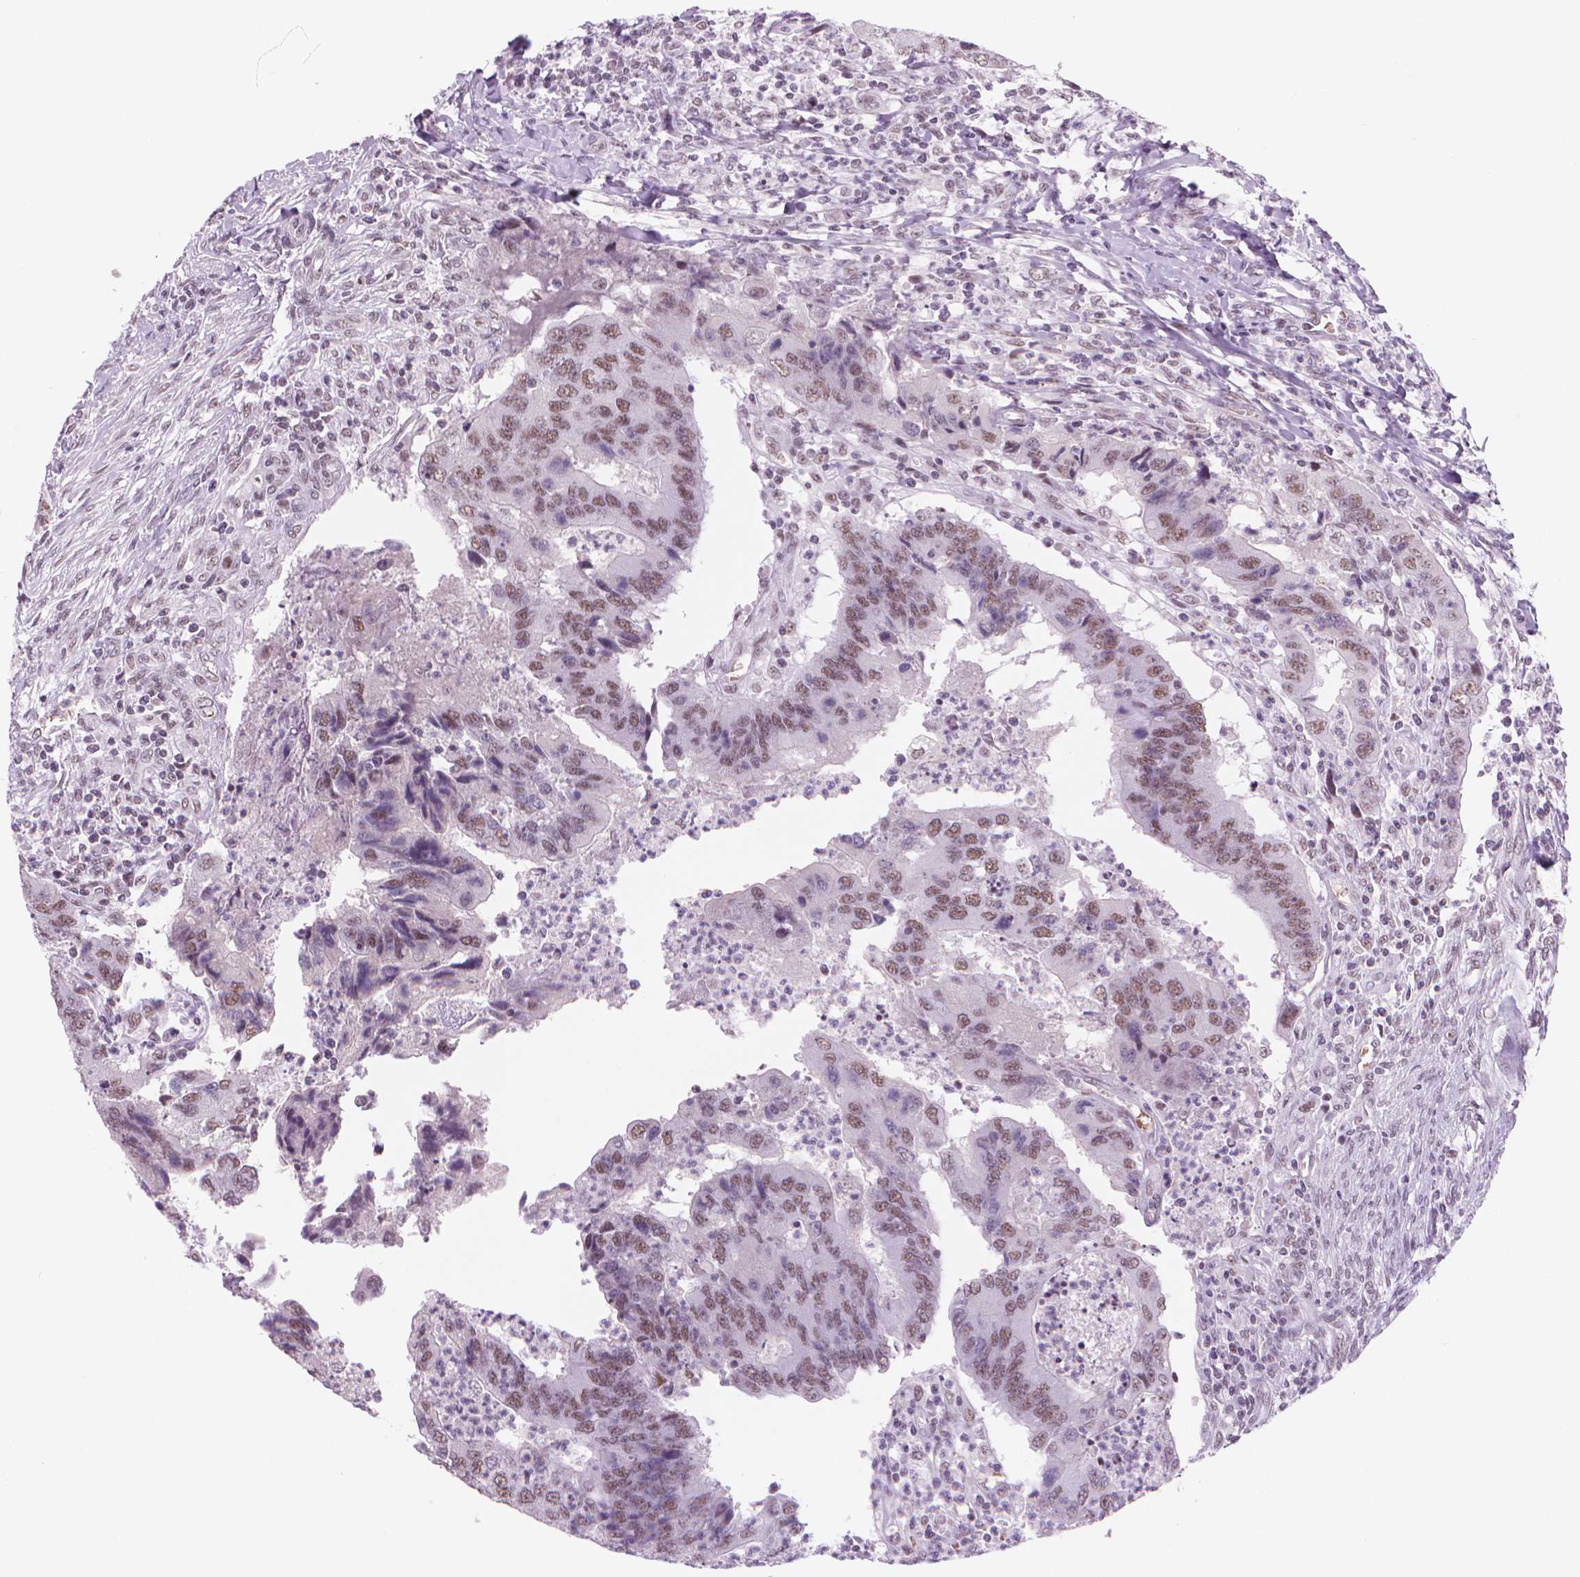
{"staining": {"intensity": "moderate", "quantity": ">75%", "location": "nuclear"}, "tissue": "colorectal cancer", "cell_type": "Tumor cells", "image_type": "cancer", "snomed": [{"axis": "morphology", "description": "Adenocarcinoma, NOS"}, {"axis": "topography", "description": "Colon"}], "caption": "The micrograph demonstrates a brown stain indicating the presence of a protein in the nuclear of tumor cells in colorectal cancer (adenocarcinoma).", "gene": "POLR3D", "patient": {"sex": "female", "age": 67}}